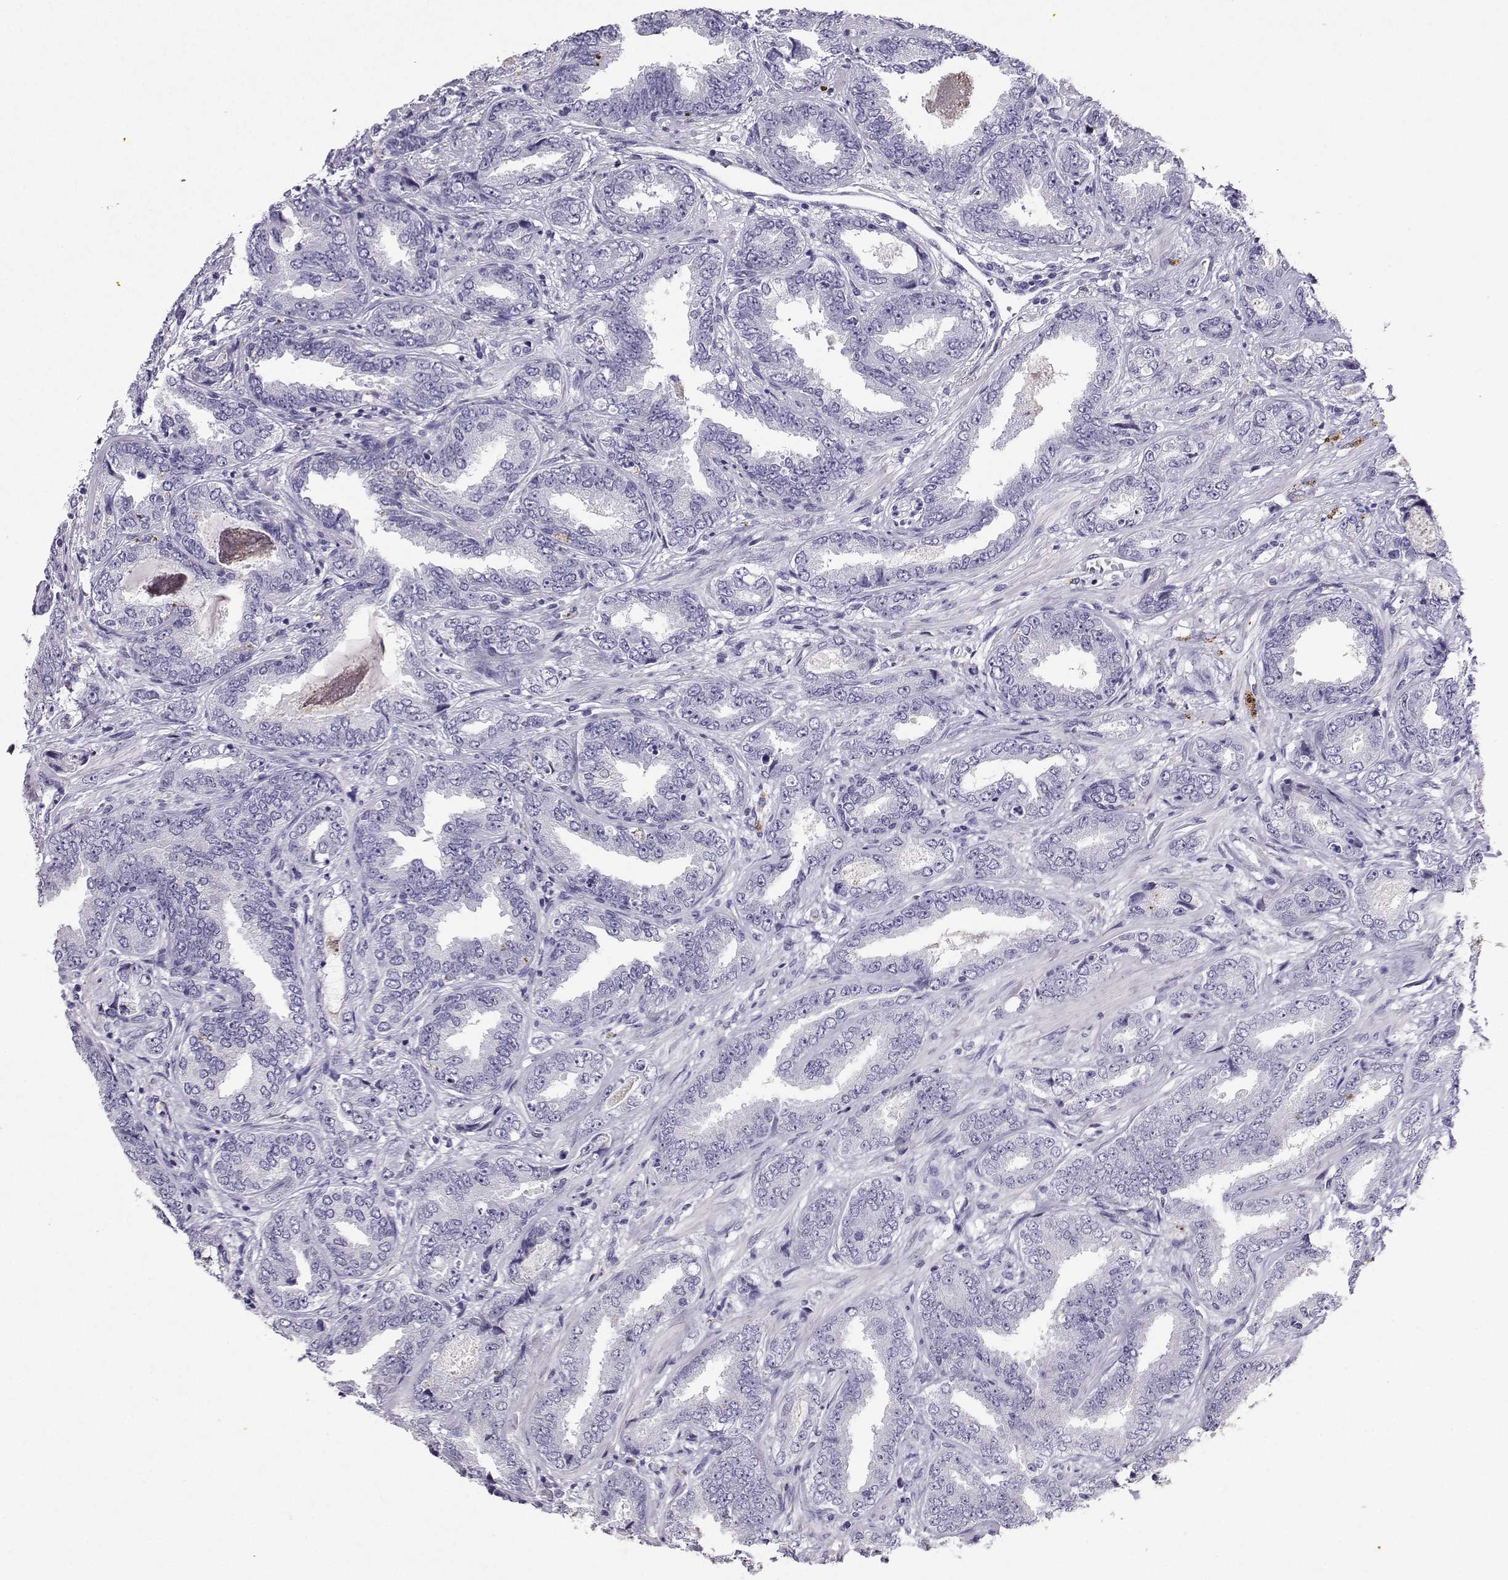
{"staining": {"intensity": "negative", "quantity": "none", "location": "none"}, "tissue": "prostate cancer", "cell_type": "Tumor cells", "image_type": "cancer", "snomed": [{"axis": "morphology", "description": "Adenocarcinoma, Low grade"}, {"axis": "topography", "description": "Prostate"}], "caption": "Immunohistochemical staining of human prostate adenocarcinoma (low-grade) shows no significant positivity in tumor cells.", "gene": "GRIK4", "patient": {"sex": "male", "age": 68}}